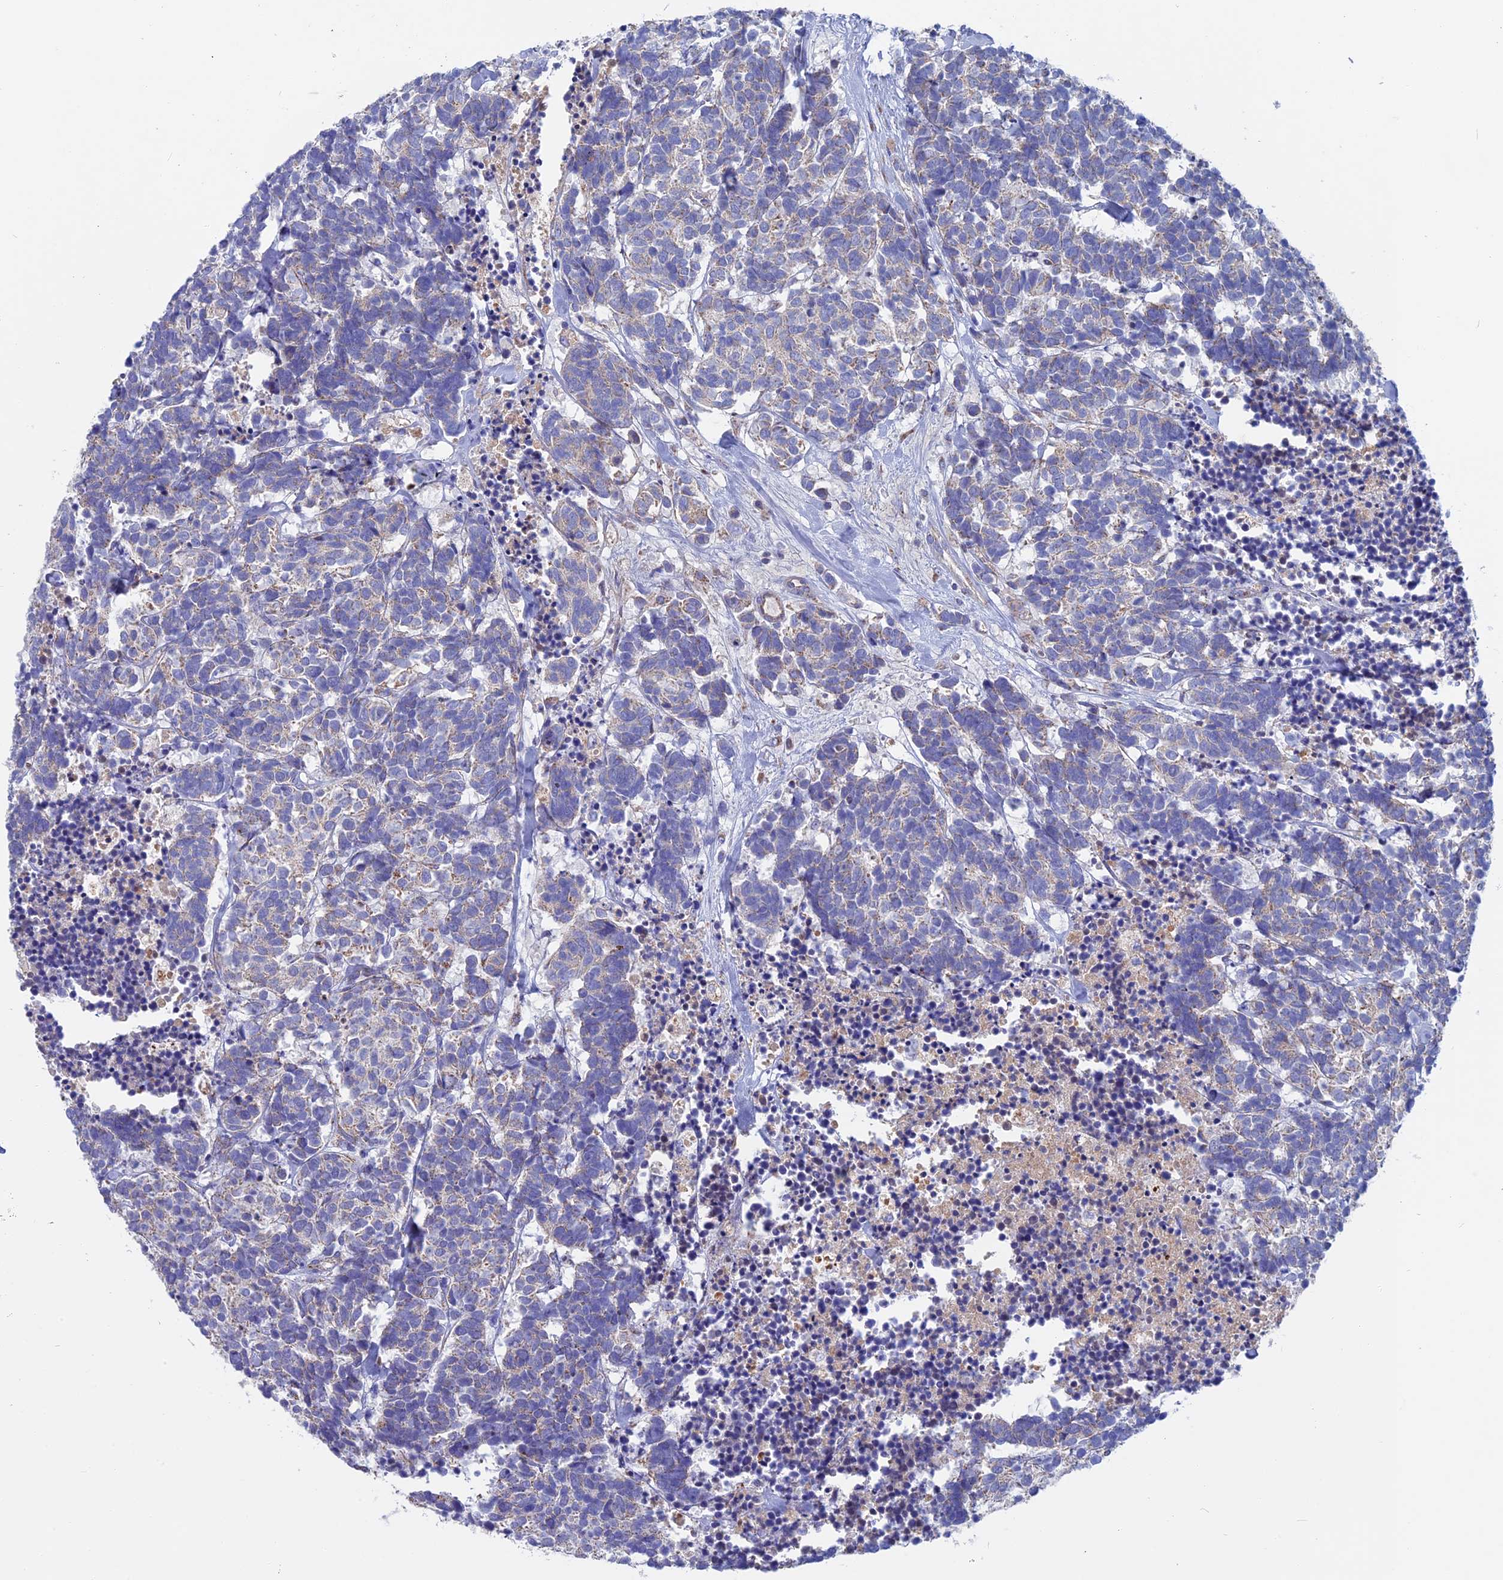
{"staining": {"intensity": "negative", "quantity": "none", "location": "none"}, "tissue": "carcinoid", "cell_type": "Tumor cells", "image_type": "cancer", "snomed": [{"axis": "morphology", "description": "Carcinoma, NOS"}, {"axis": "morphology", "description": "Carcinoid, malignant, NOS"}, {"axis": "topography", "description": "Urinary bladder"}], "caption": "Histopathology image shows no protein staining in tumor cells of malignant carcinoid tissue.", "gene": "SLC15A5", "patient": {"sex": "male", "age": 57}}